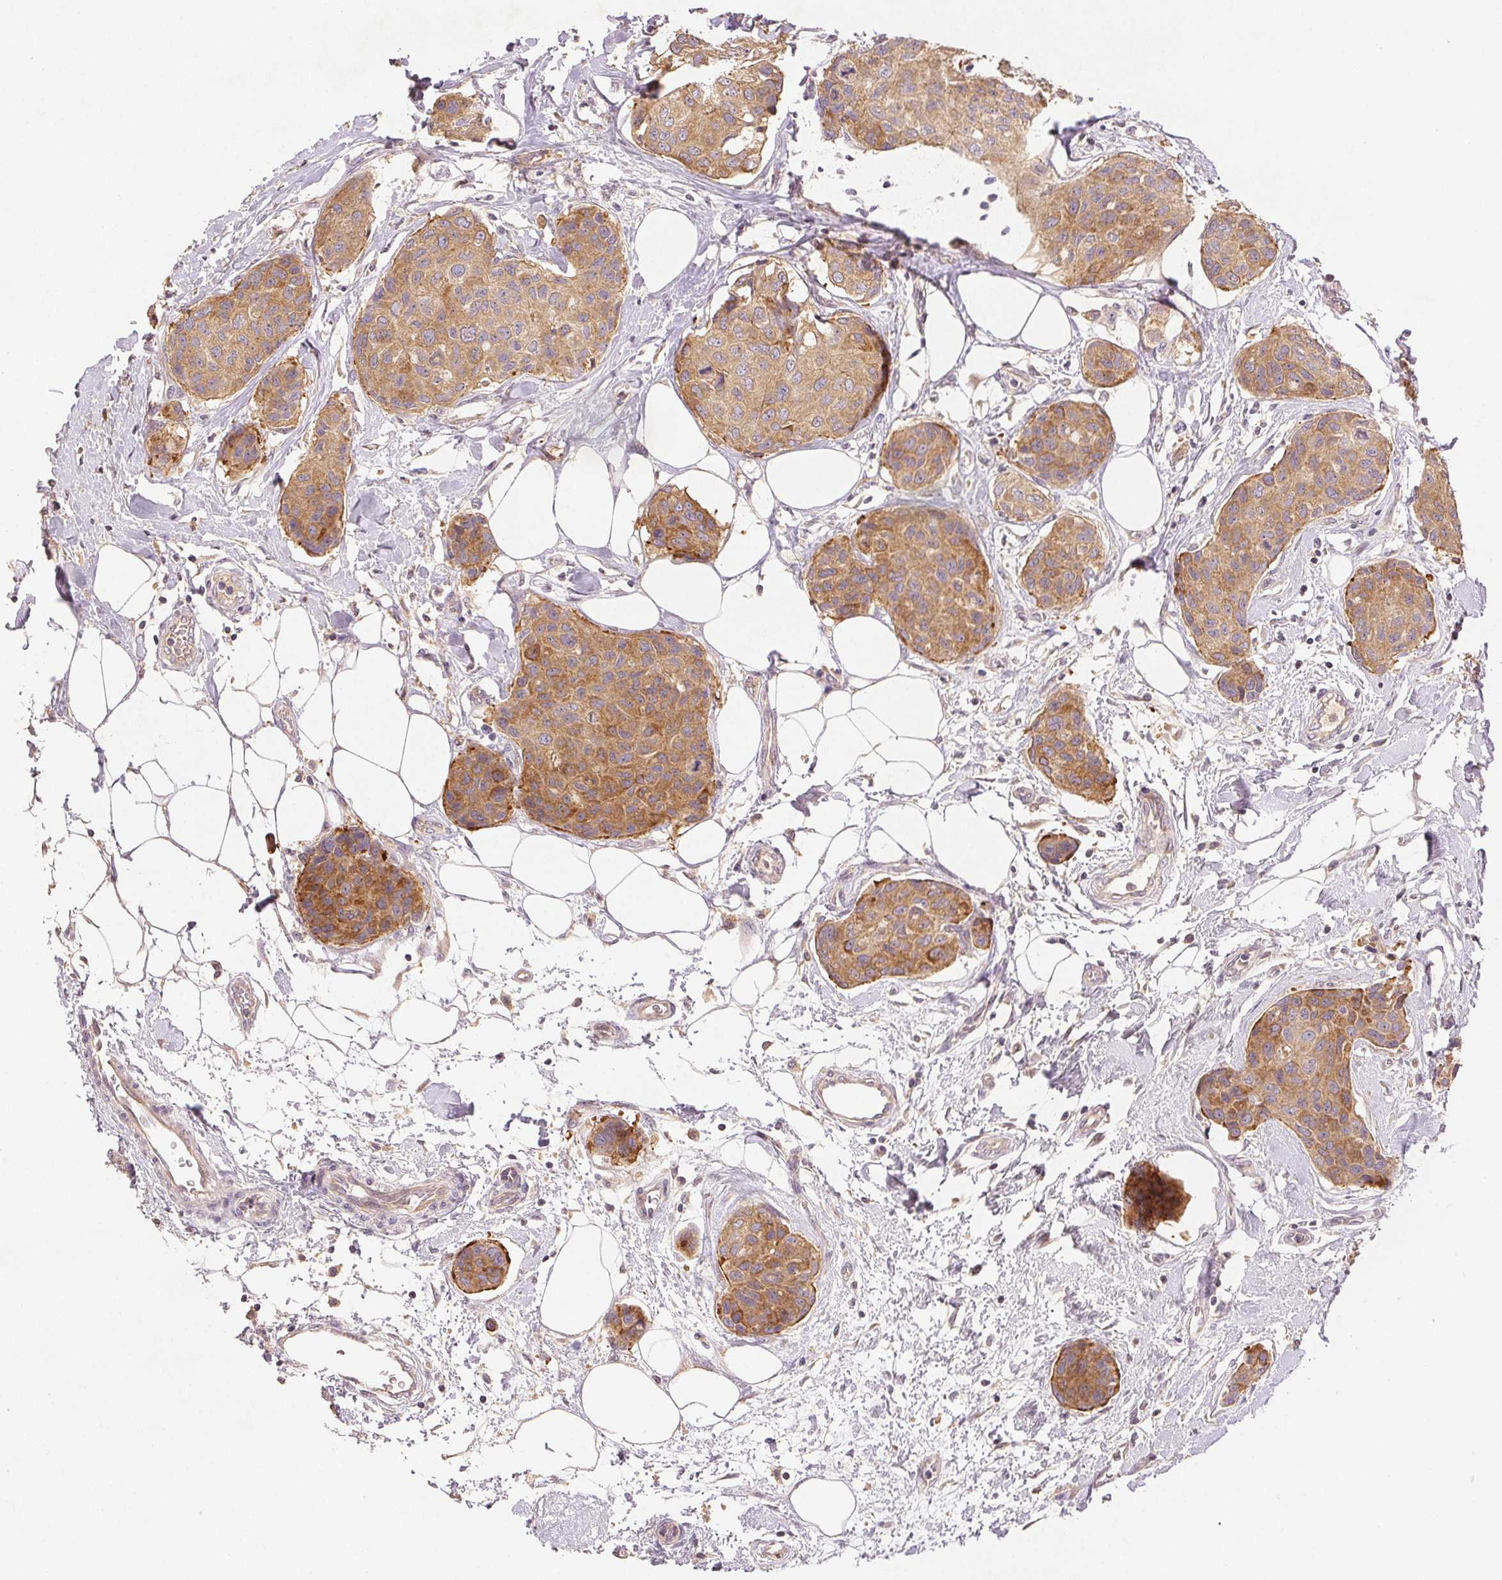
{"staining": {"intensity": "moderate", "quantity": ">75%", "location": "cytoplasmic/membranous"}, "tissue": "breast cancer", "cell_type": "Tumor cells", "image_type": "cancer", "snomed": [{"axis": "morphology", "description": "Duct carcinoma"}, {"axis": "topography", "description": "Breast"}], "caption": "This is a photomicrograph of IHC staining of intraductal carcinoma (breast), which shows moderate positivity in the cytoplasmic/membranous of tumor cells.", "gene": "YIF1B", "patient": {"sex": "female", "age": 80}}